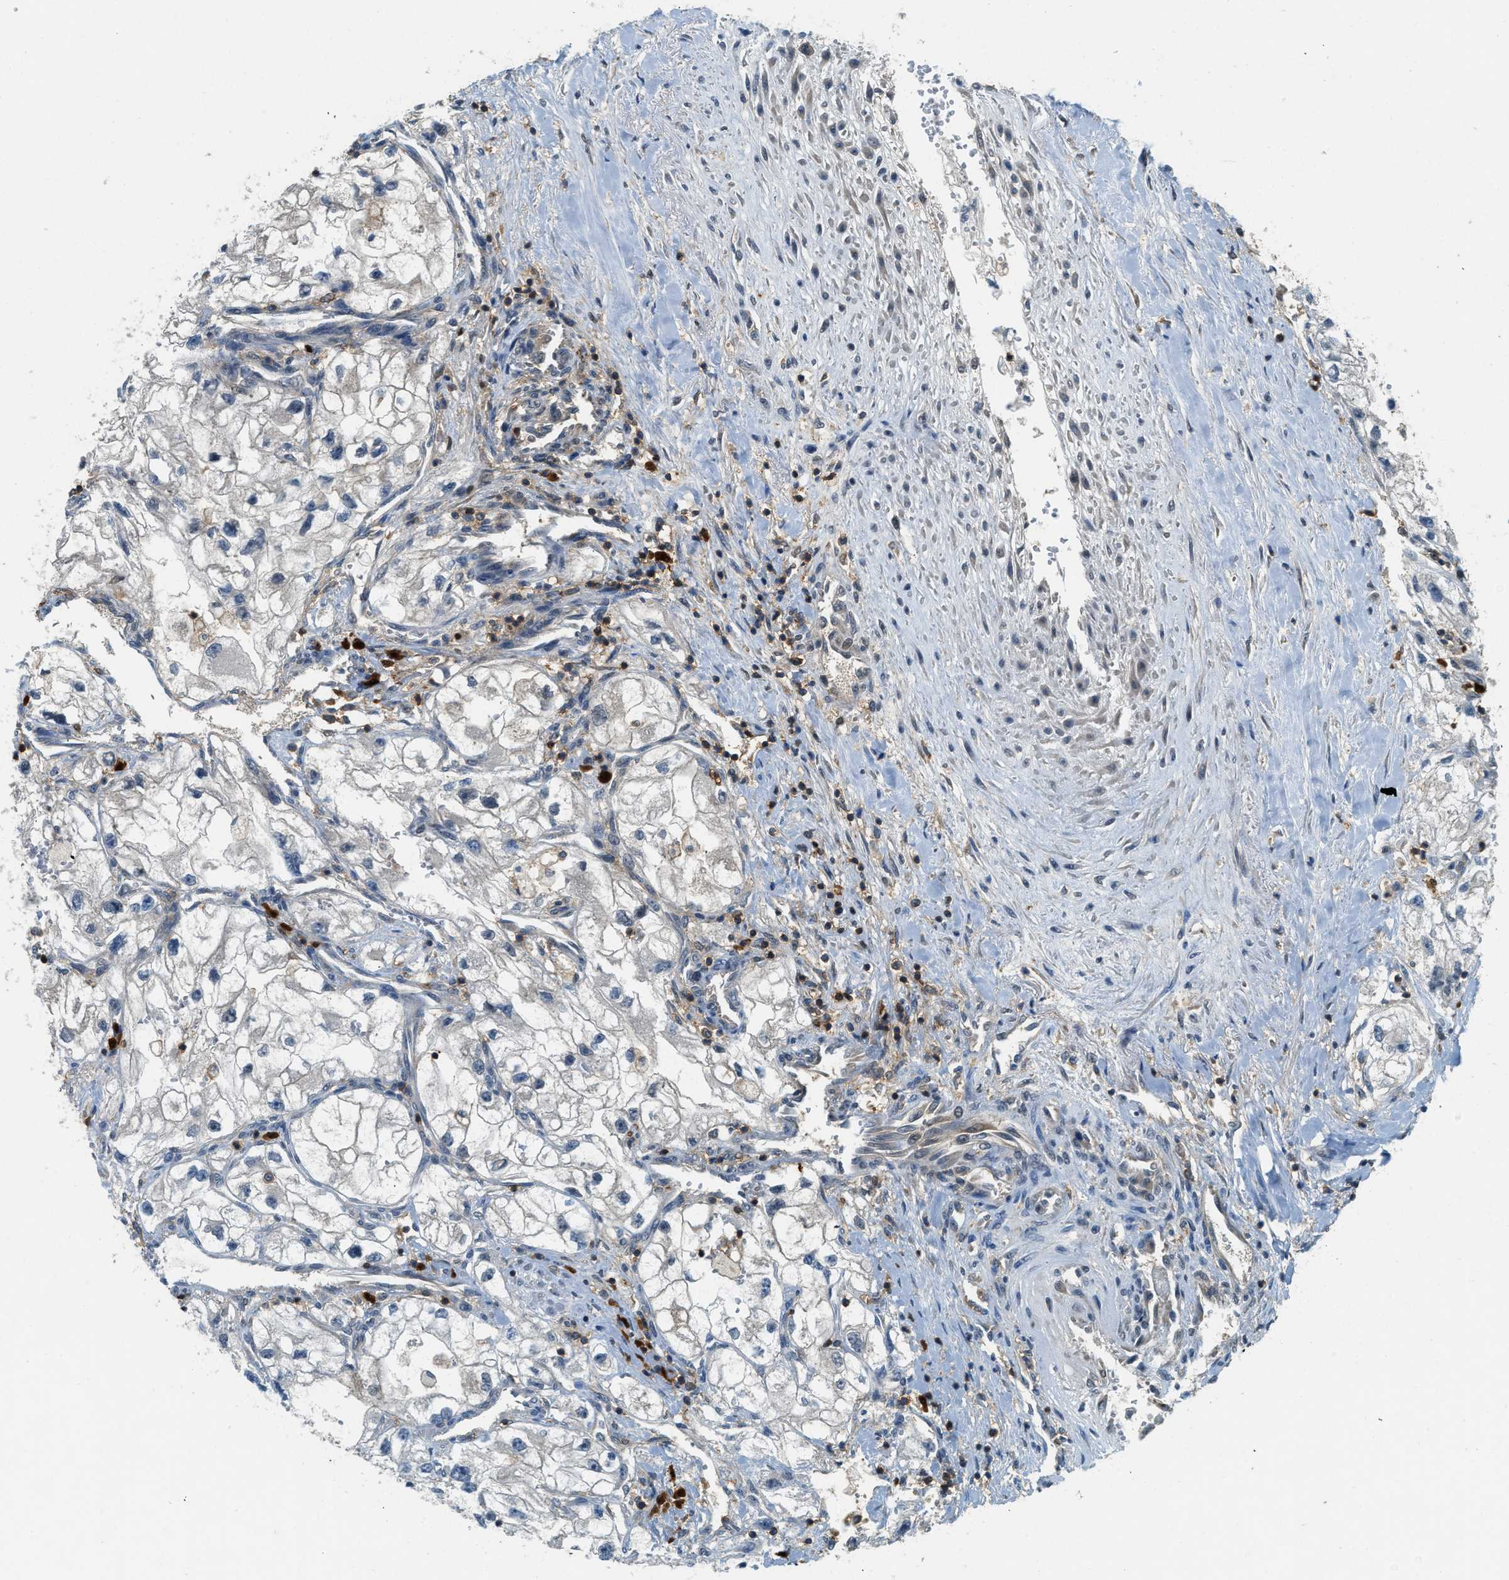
{"staining": {"intensity": "negative", "quantity": "none", "location": "none"}, "tissue": "renal cancer", "cell_type": "Tumor cells", "image_type": "cancer", "snomed": [{"axis": "morphology", "description": "Adenocarcinoma, NOS"}, {"axis": "topography", "description": "Kidney"}], "caption": "IHC micrograph of neoplastic tissue: human renal adenocarcinoma stained with DAB (3,3'-diaminobenzidine) shows no significant protein positivity in tumor cells.", "gene": "GMPPB", "patient": {"sex": "female", "age": 70}}